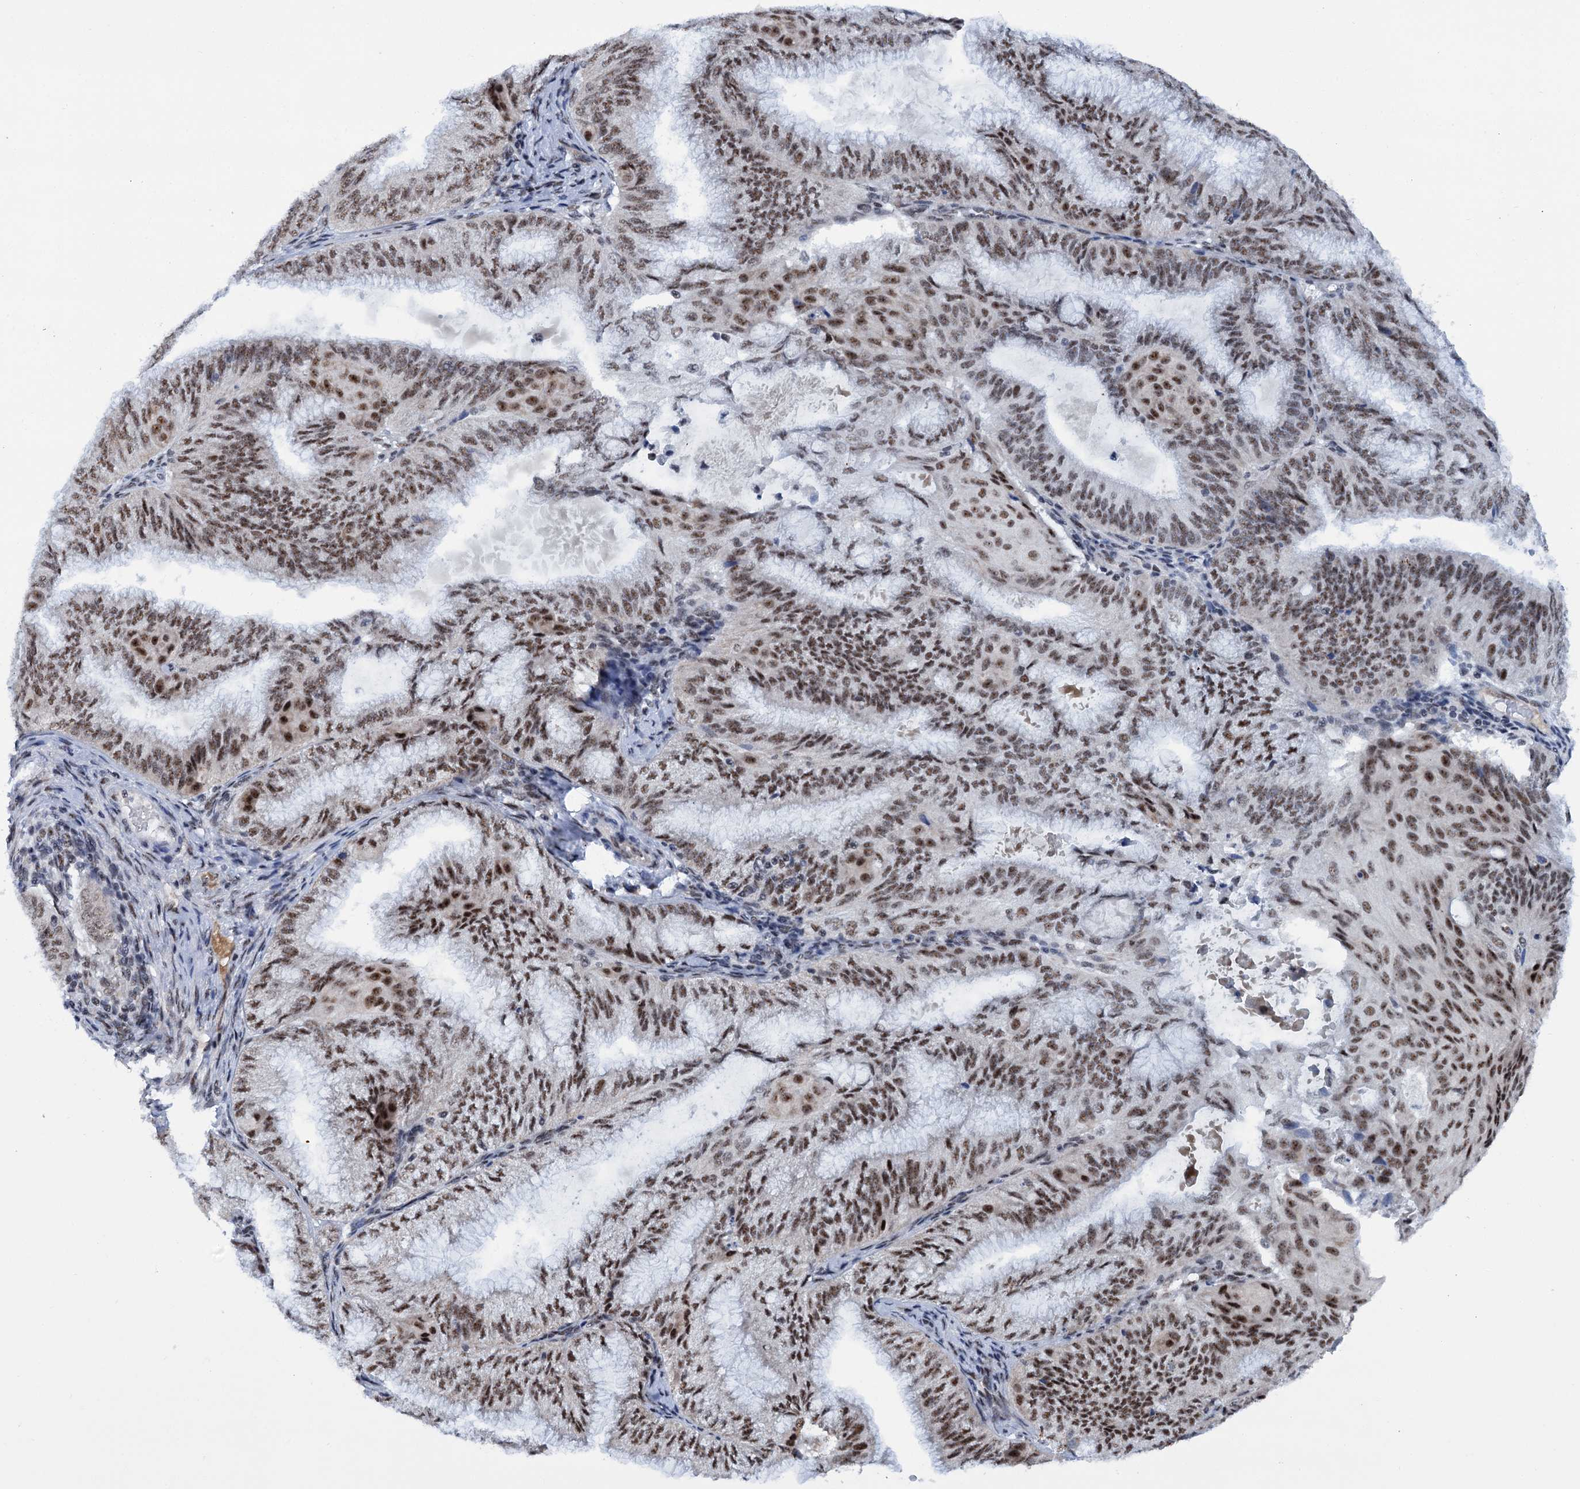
{"staining": {"intensity": "moderate", "quantity": ">75%", "location": "nuclear"}, "tissue": "endometrial cancer", "cell_type": "Tumor cells", "image_type": "cancer", "snomed": [{"axis": "morphology", "description": "Adenocarcinoma, NOS"}, {"axis": "topography", "description": "Endometrium"}], "caption": "Immunohistochemistry (IHC) (DAB) staining of endometrial cancer demonstrates moderate nuclear protein staining in about >75% of tumor cells. The staining was performed using DAB (3,3'-diaminobenzidine), with brown indicating positive protein expression. Nuclei are stained blue with hematoxylin.", "gene": "SREK1", "patient": {"sex": "female", "age": 49}}